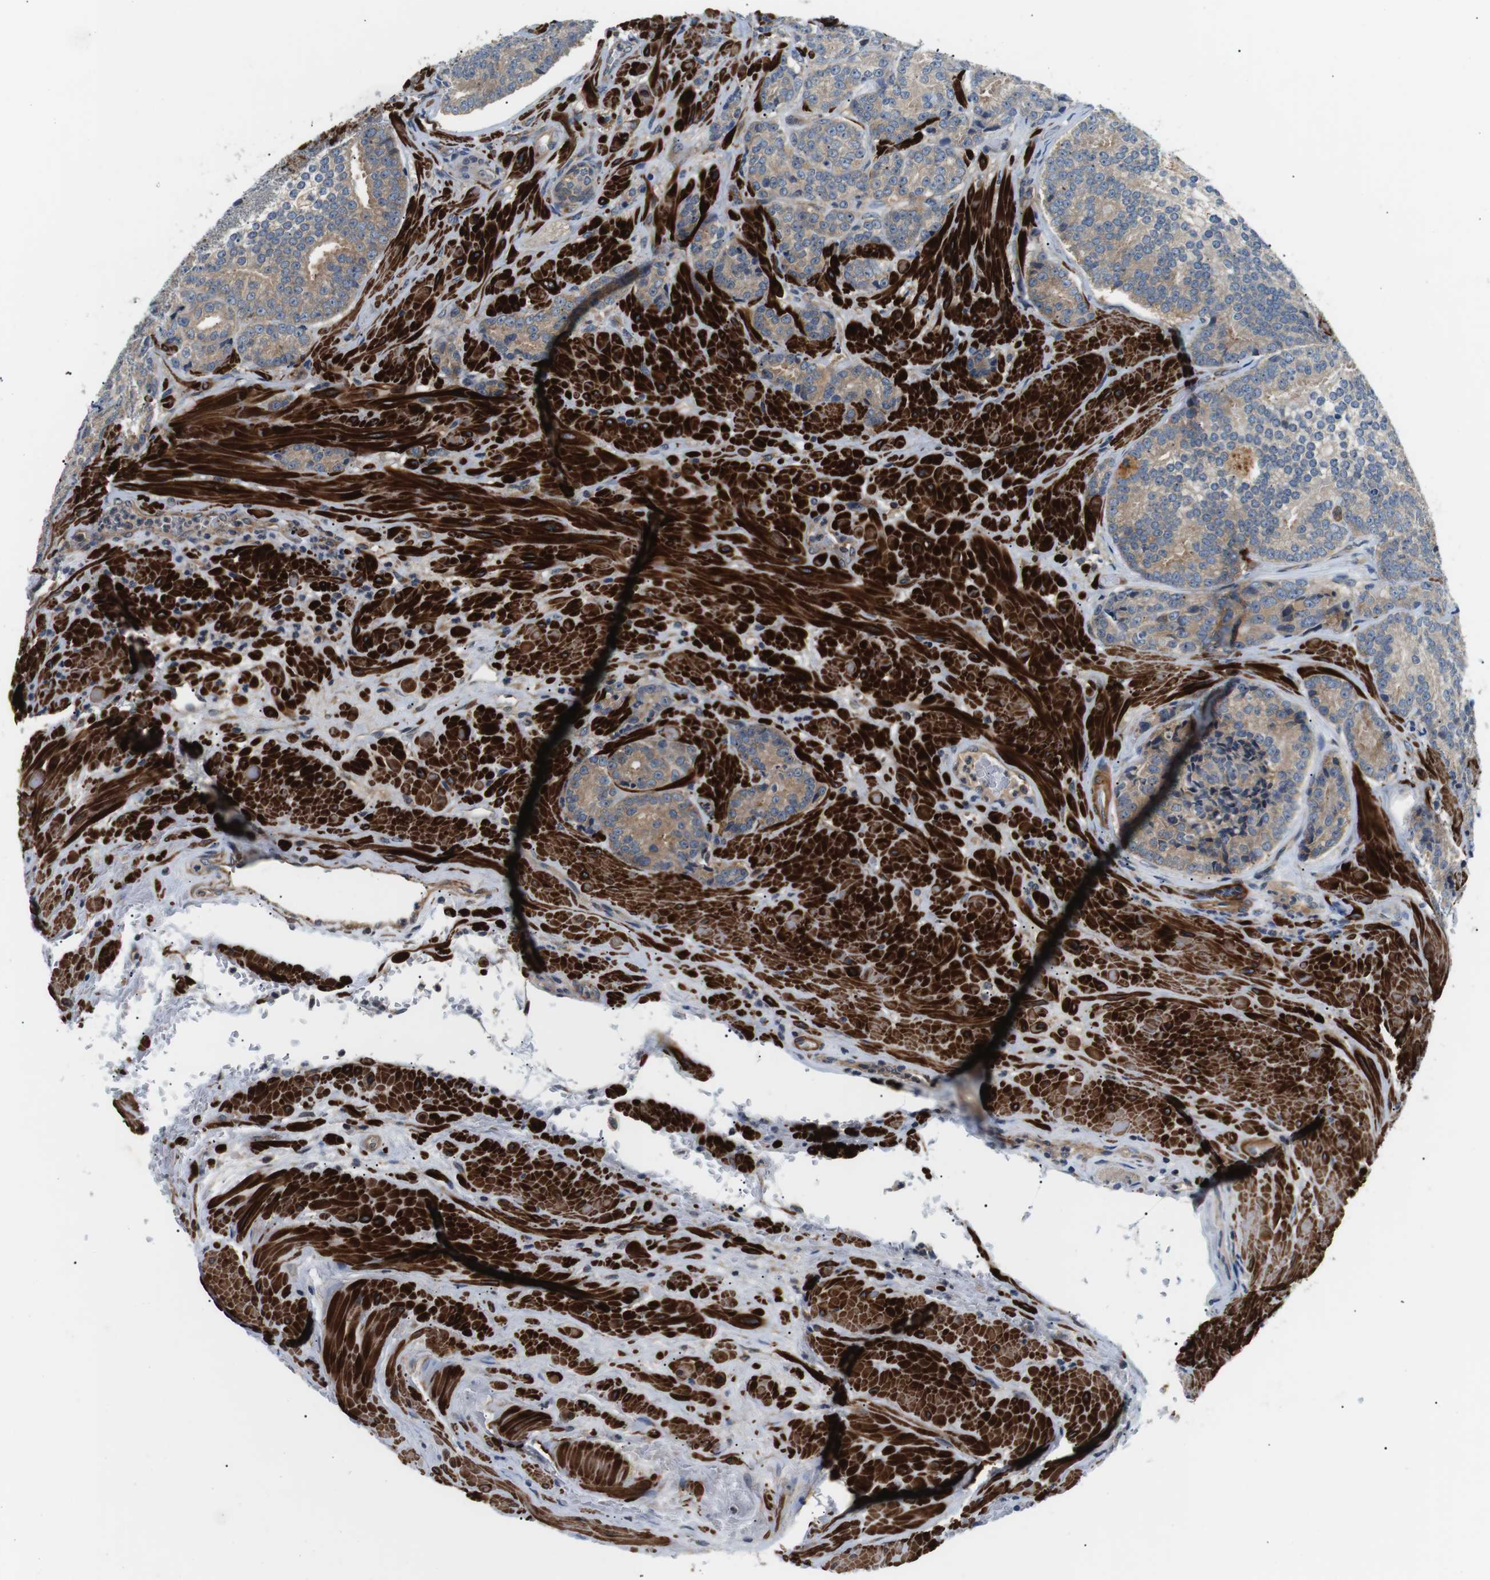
{"staining": {"intensity": "moderate", "quantity": "<25%", "location": "cytoplasmic/membranous"}, "tissue": "prostate cancer", "cell_type": "Tumor cells", "image_type": "cancer", "snomed": [{"axis": "morphology", "description": "Adenocarcinoma, High grade"}, {"axis": "topography", "description": "Prostate"}], "caption": "A histopathology image of high-grade adenocarcinoma (prostate) stained for a protein shows moderate cytoplasmic/membranous brown staining in tumor cells.", "gene": "DIPK1A", "patient": {"sex": "male", "age": 61}}